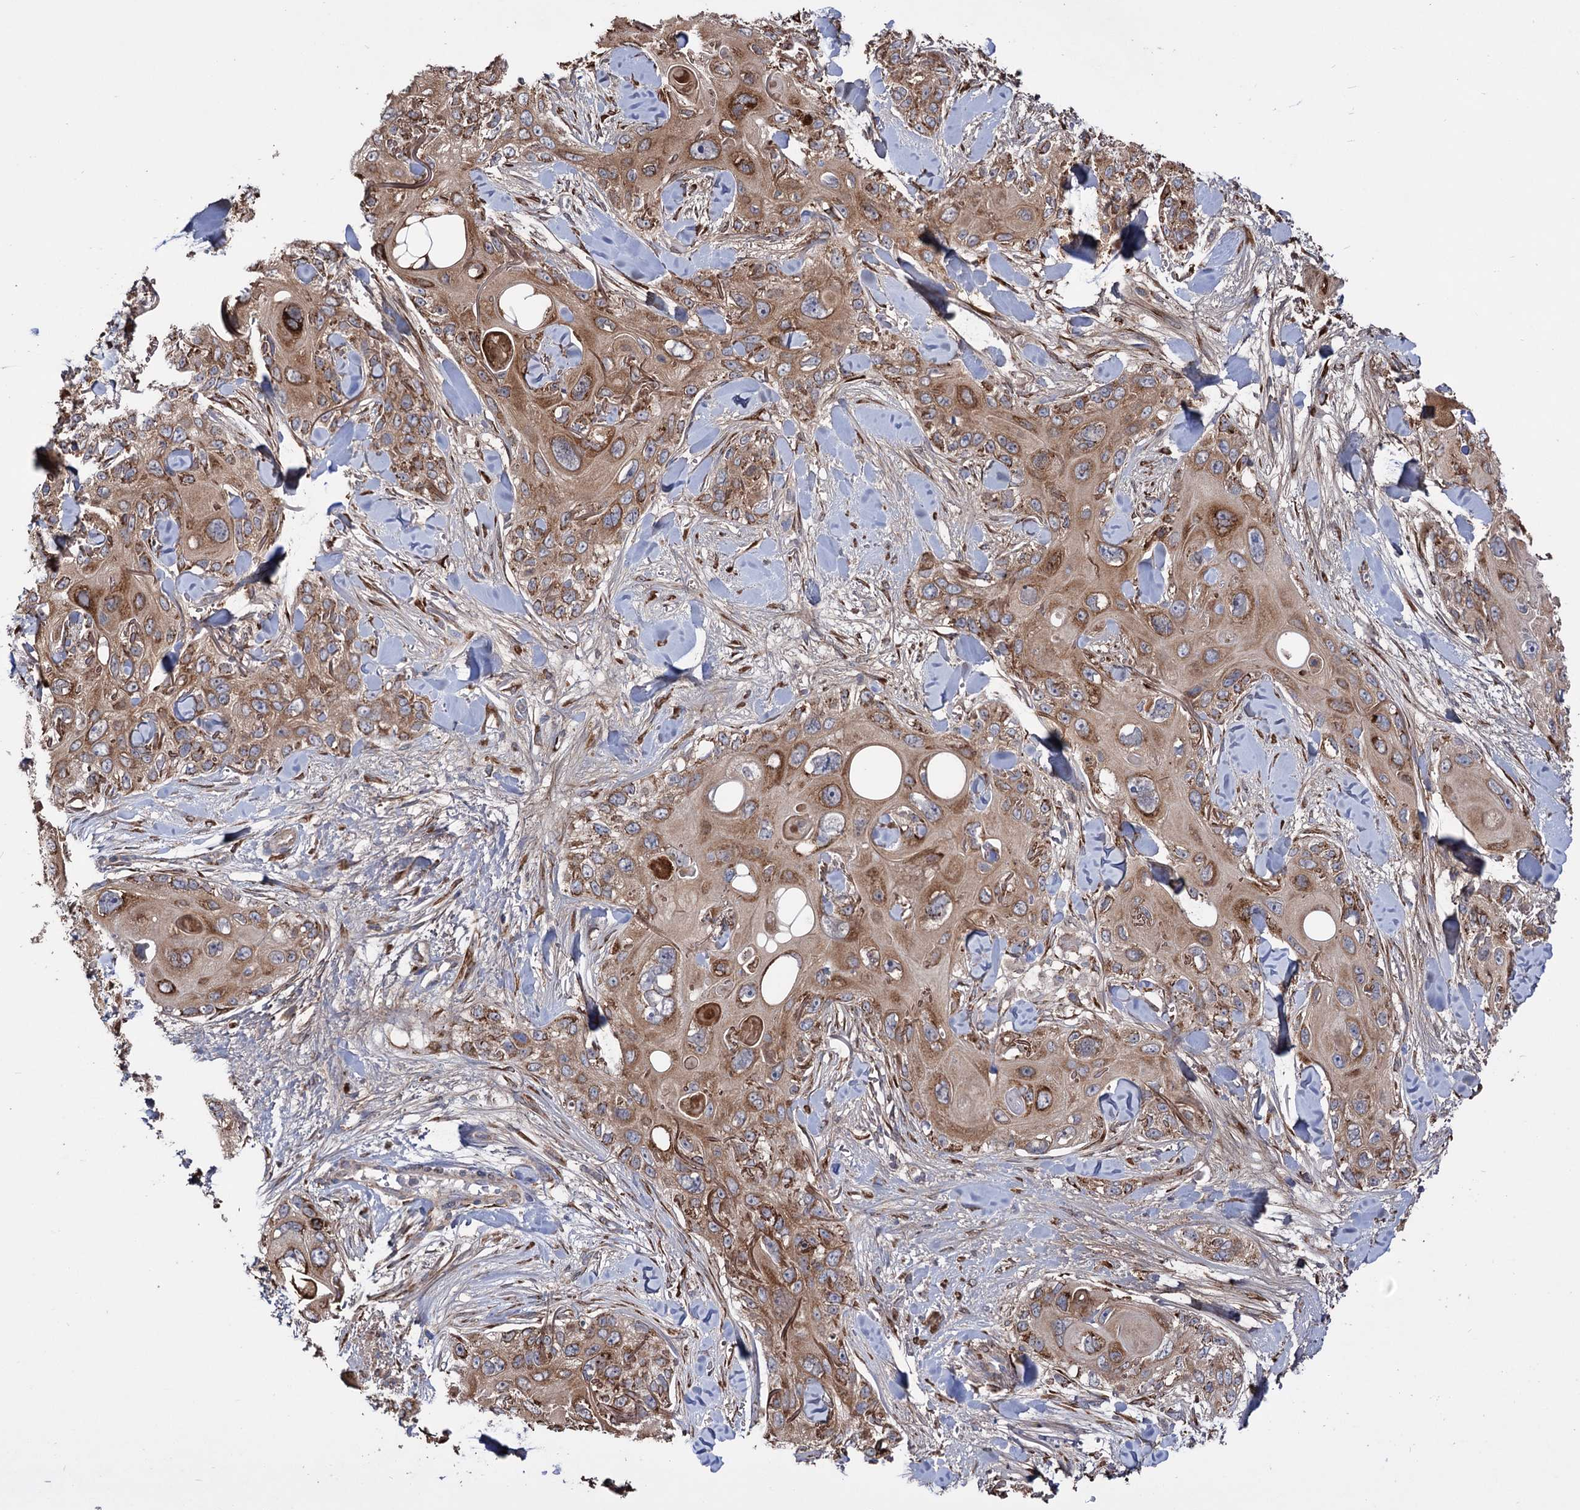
{"staining": {"intensity": "moderate", "quantity": ">75%", "location": "cytoplasmic/membranous"}, "tissue": "skin cancer", "cell_type": "Tumor cells", "image_type": "cancer", "snomed": [{"axis": "morphology", "description": "Normal tissue, NOS"}, {"axis": "morphology", "description": "Squamous cell carcinoma, NOS"}, {"axis": "topography", "description": "Skin"}], "caption": "This is a histology image of IHC staining of skin squamous cell carcinoma, which shows moderate positivity in the cytoplasmic/membranous of tumor cells.", "gene": "CDAN1", "patient": {"sex": "male", "age": 72}}